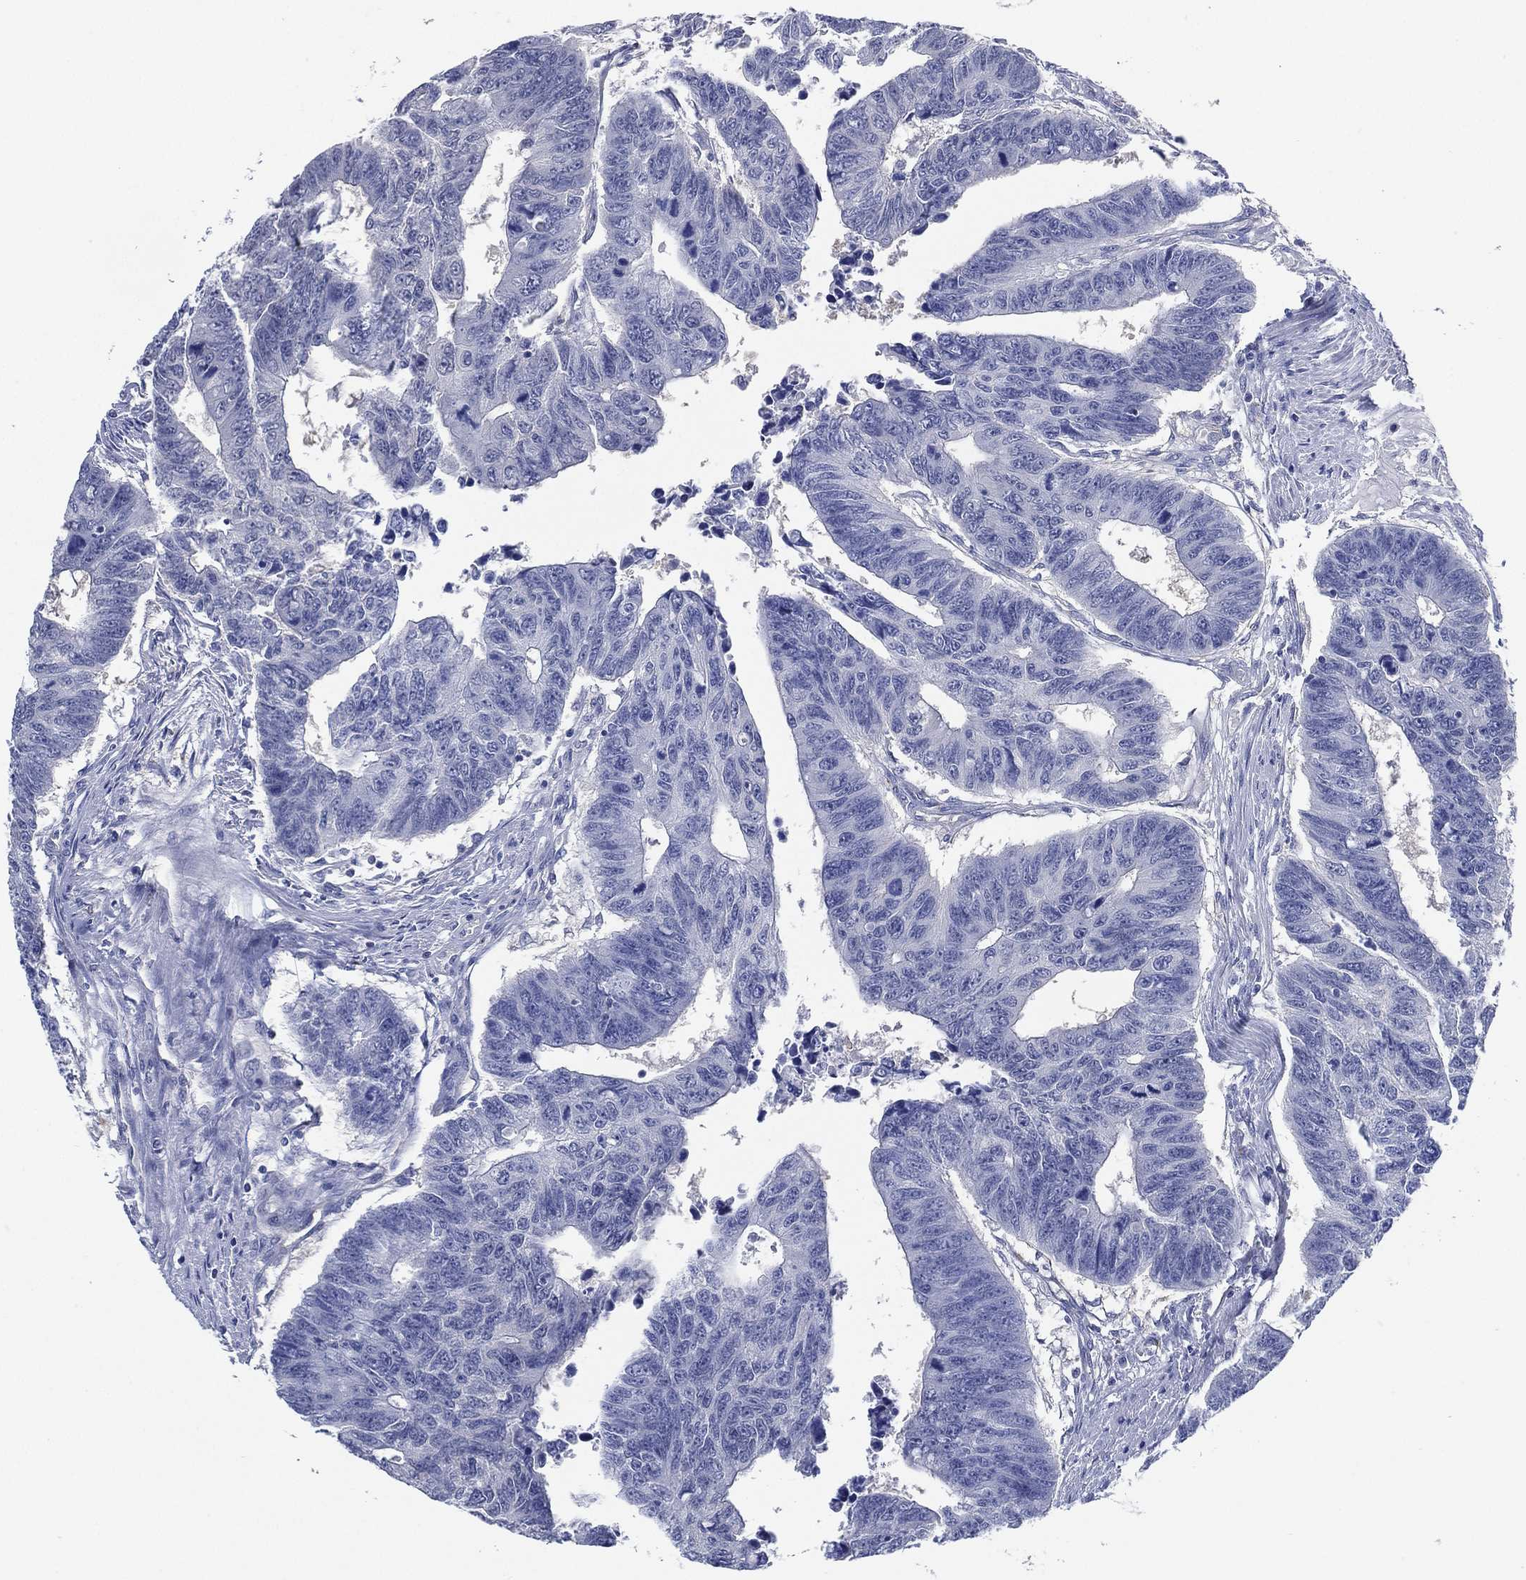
{"staining": {"intensity": "negative", "quantity": "none", "location": "none"}, "tissue": "colorectal cancer", "cell_type": "Tumor cells", "image_type": "cancer", "snomed": [{"axis": "morphology", "description": "Adenocarcinoma, NOS"}, {"axis": "topography", "description": "Rectum"}], "caption": "This is a histopathology image of IHC staining of adenocarcinoma (colorectal), which shows no staining in tumor cells.", "gene": "C5orf46", "patient": {"sex": "female", "age": 85}}